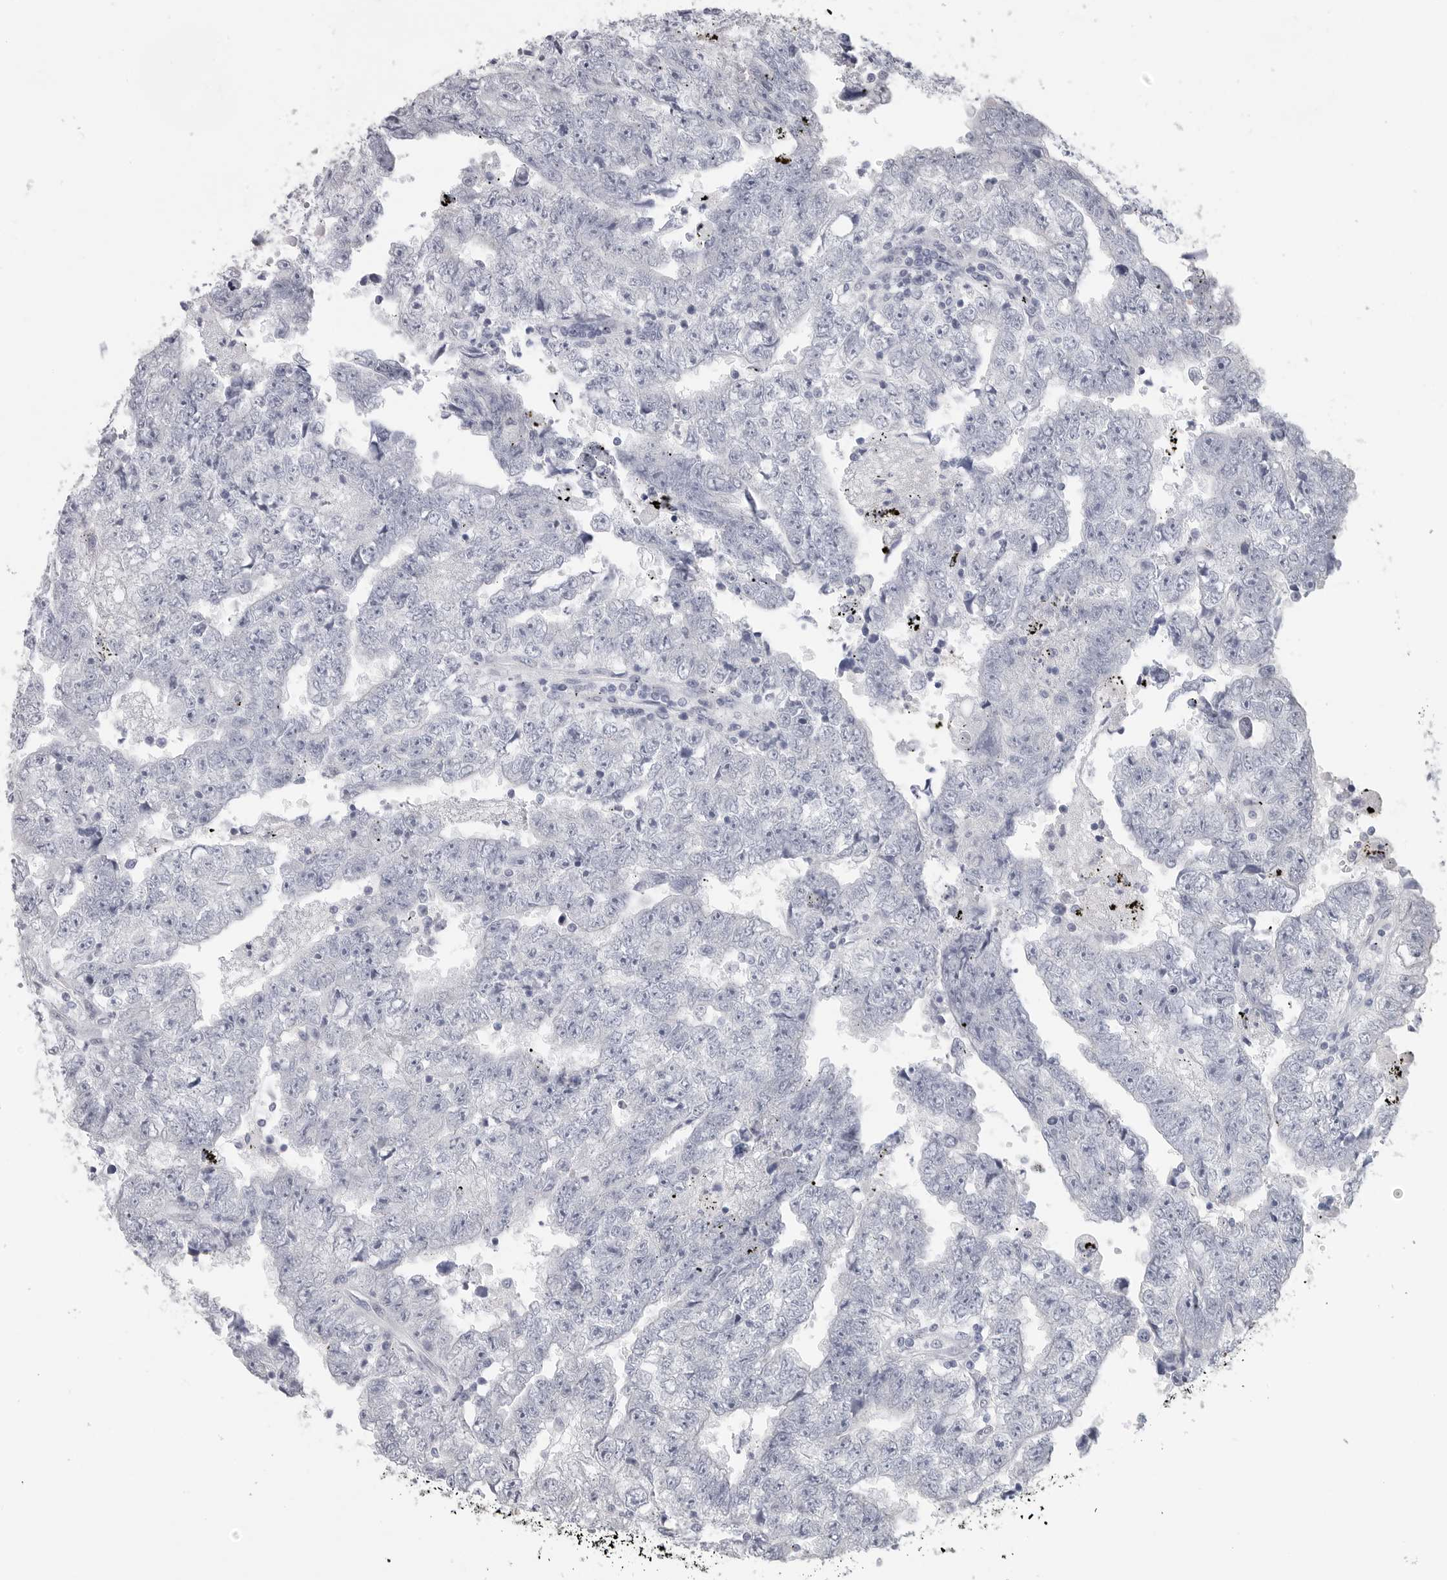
{"staining": {"intensity": "negative", "quantity": "none", "location": "none"}, "tissue": "testis cancer", "cell_type": "Tumor cells", "image_type": "cancer", "snomed": [{"axis": "morphology", "description": "Carcinoma, Embryonal, NOS"}, {"axis": "topography", "description": "Testis"}], "caption": "An IHC histopathology image of testis embryonal carcinoma is shown. There is no staining in tumor cells of testis embryonal carcinoma.", "gene": "TNR", "patient": {"sex": "male", "age": 25}}